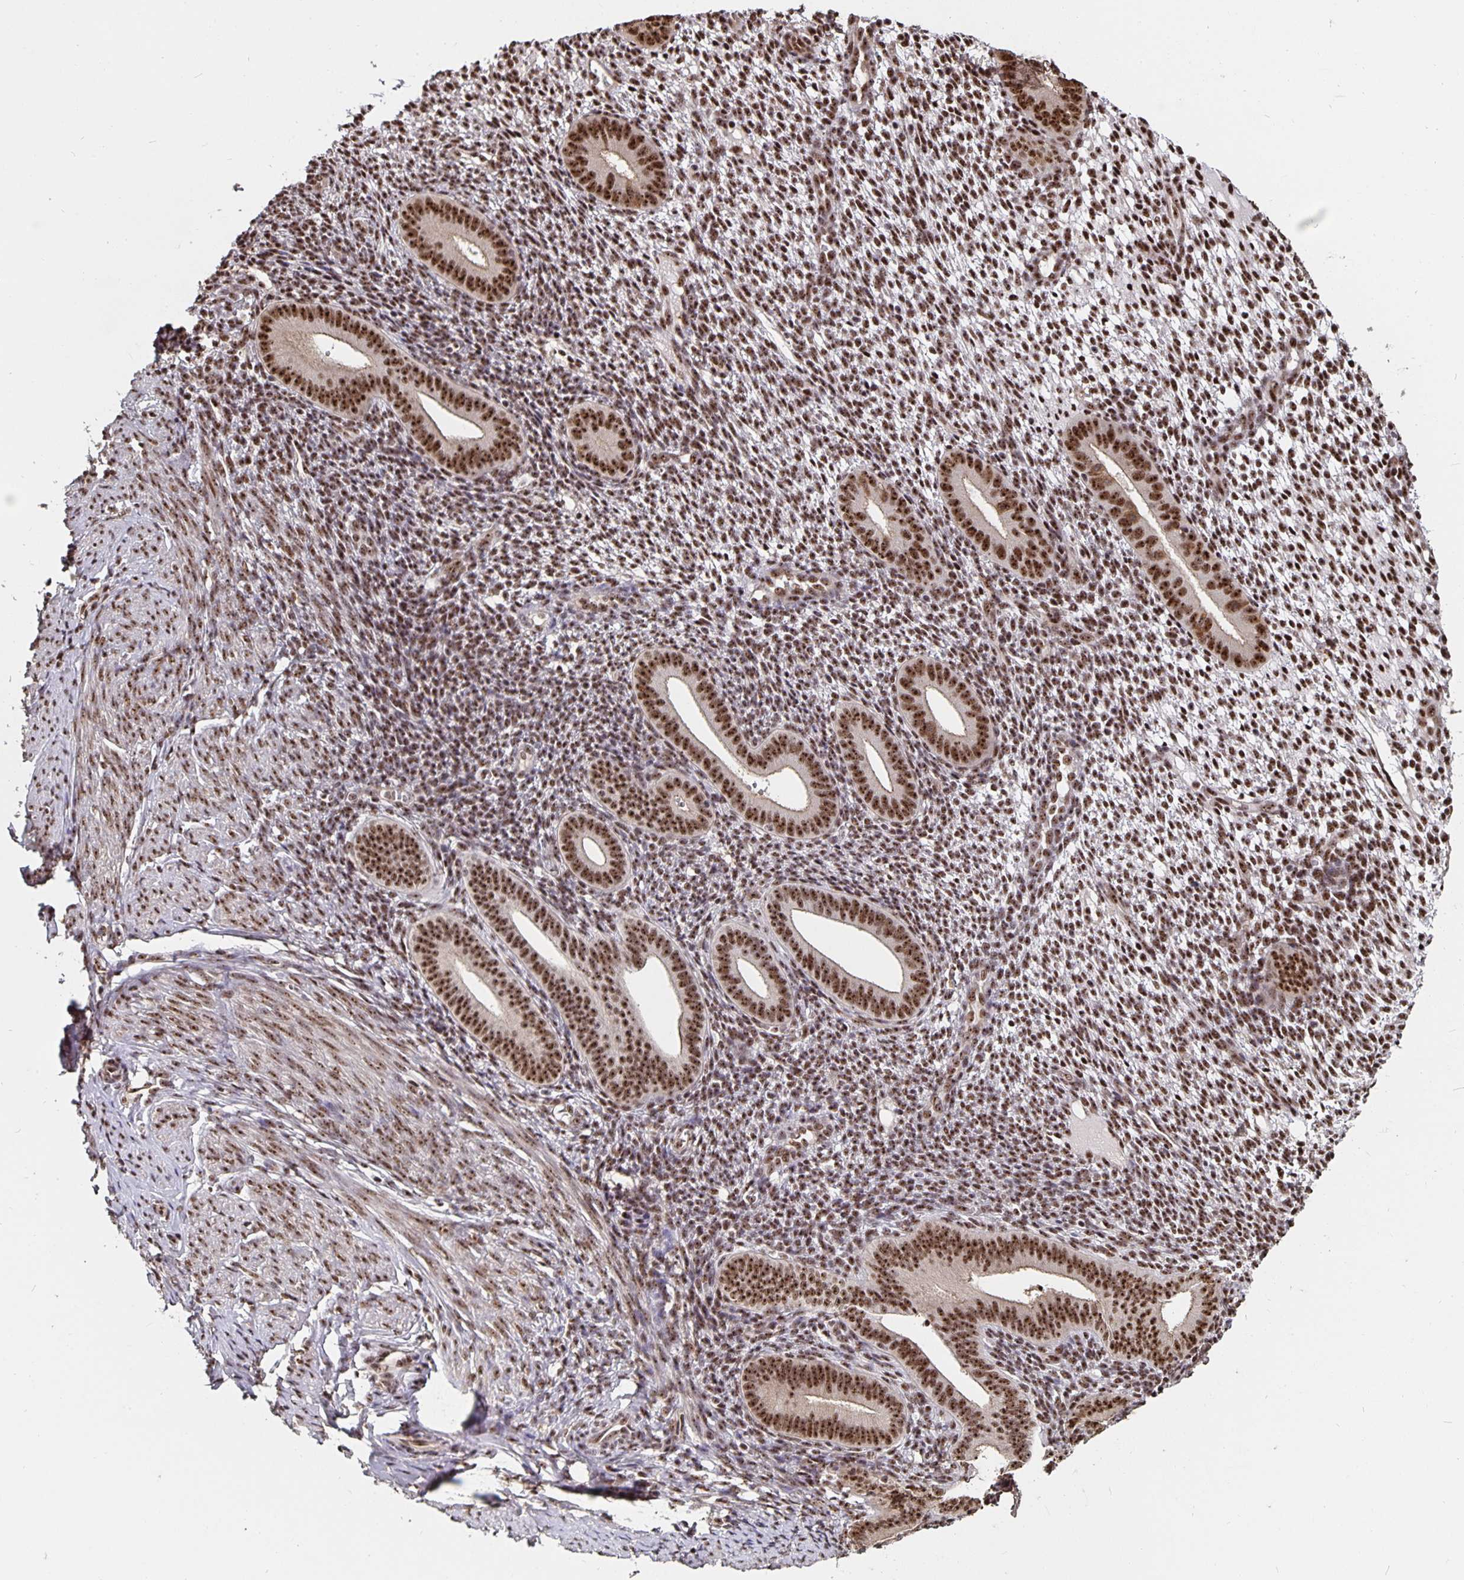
{"staining": {"intensity": "moderate", "quantity": ">75%", "location": "nuclear"}, "tissue": "endometrium", "cell_type": "Cells in endometrial stroma", "image_type": "normal", "snomed": [{"axis": "morphology", "description": "Normal tissue, NOS"}, {"axis": "topography", "description": "Endometrium"}], "caption": "Immunohistochemical staining of normal human endometrium displays moderate nuclear protein expression in approximately >75% of cells in endometrial stroma.", "gene": "LAS1L", "patient": {"sex": "female", "age": 40}}